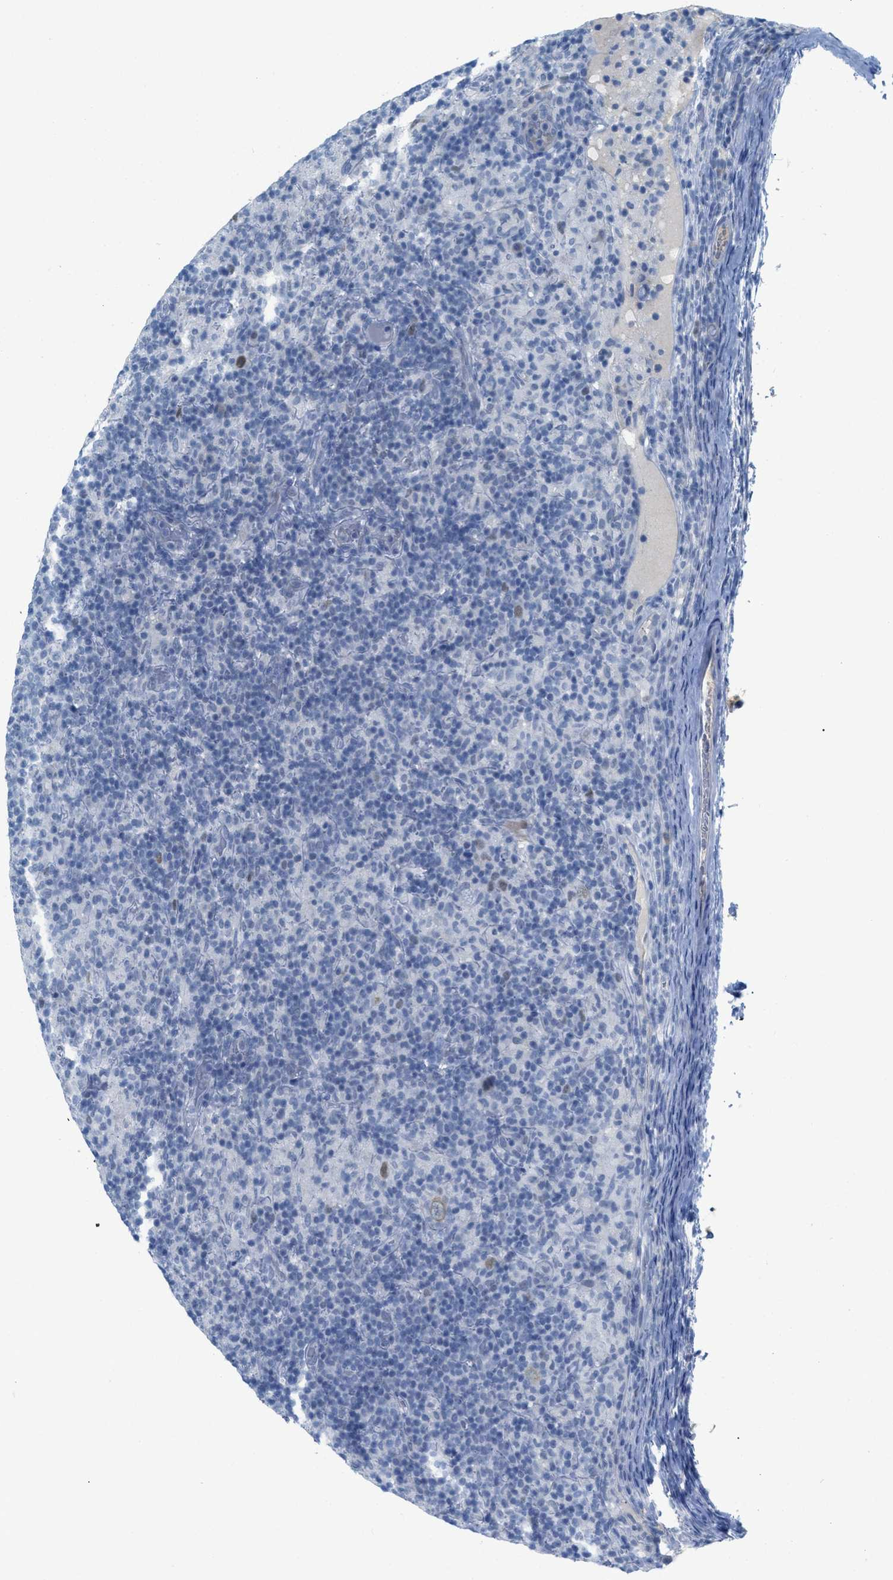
{"staining": {"intensity": "negative", "quantity": "none", "location": "none"}, "tissue": "lymphoma", "cell_type": "Tumor cells", "image_type": "cancer", "snomed": [{"axis": "morphology", "description": "Hodgkin's disease, NOS"}, {"axis": "topography", "description": "Lymph node"}], "caption": "The image shows no significant expression in tumor cells of Hodgkin's disease.", "gene": "HSF2", "patient": {"sex": "male", "age": 70}}